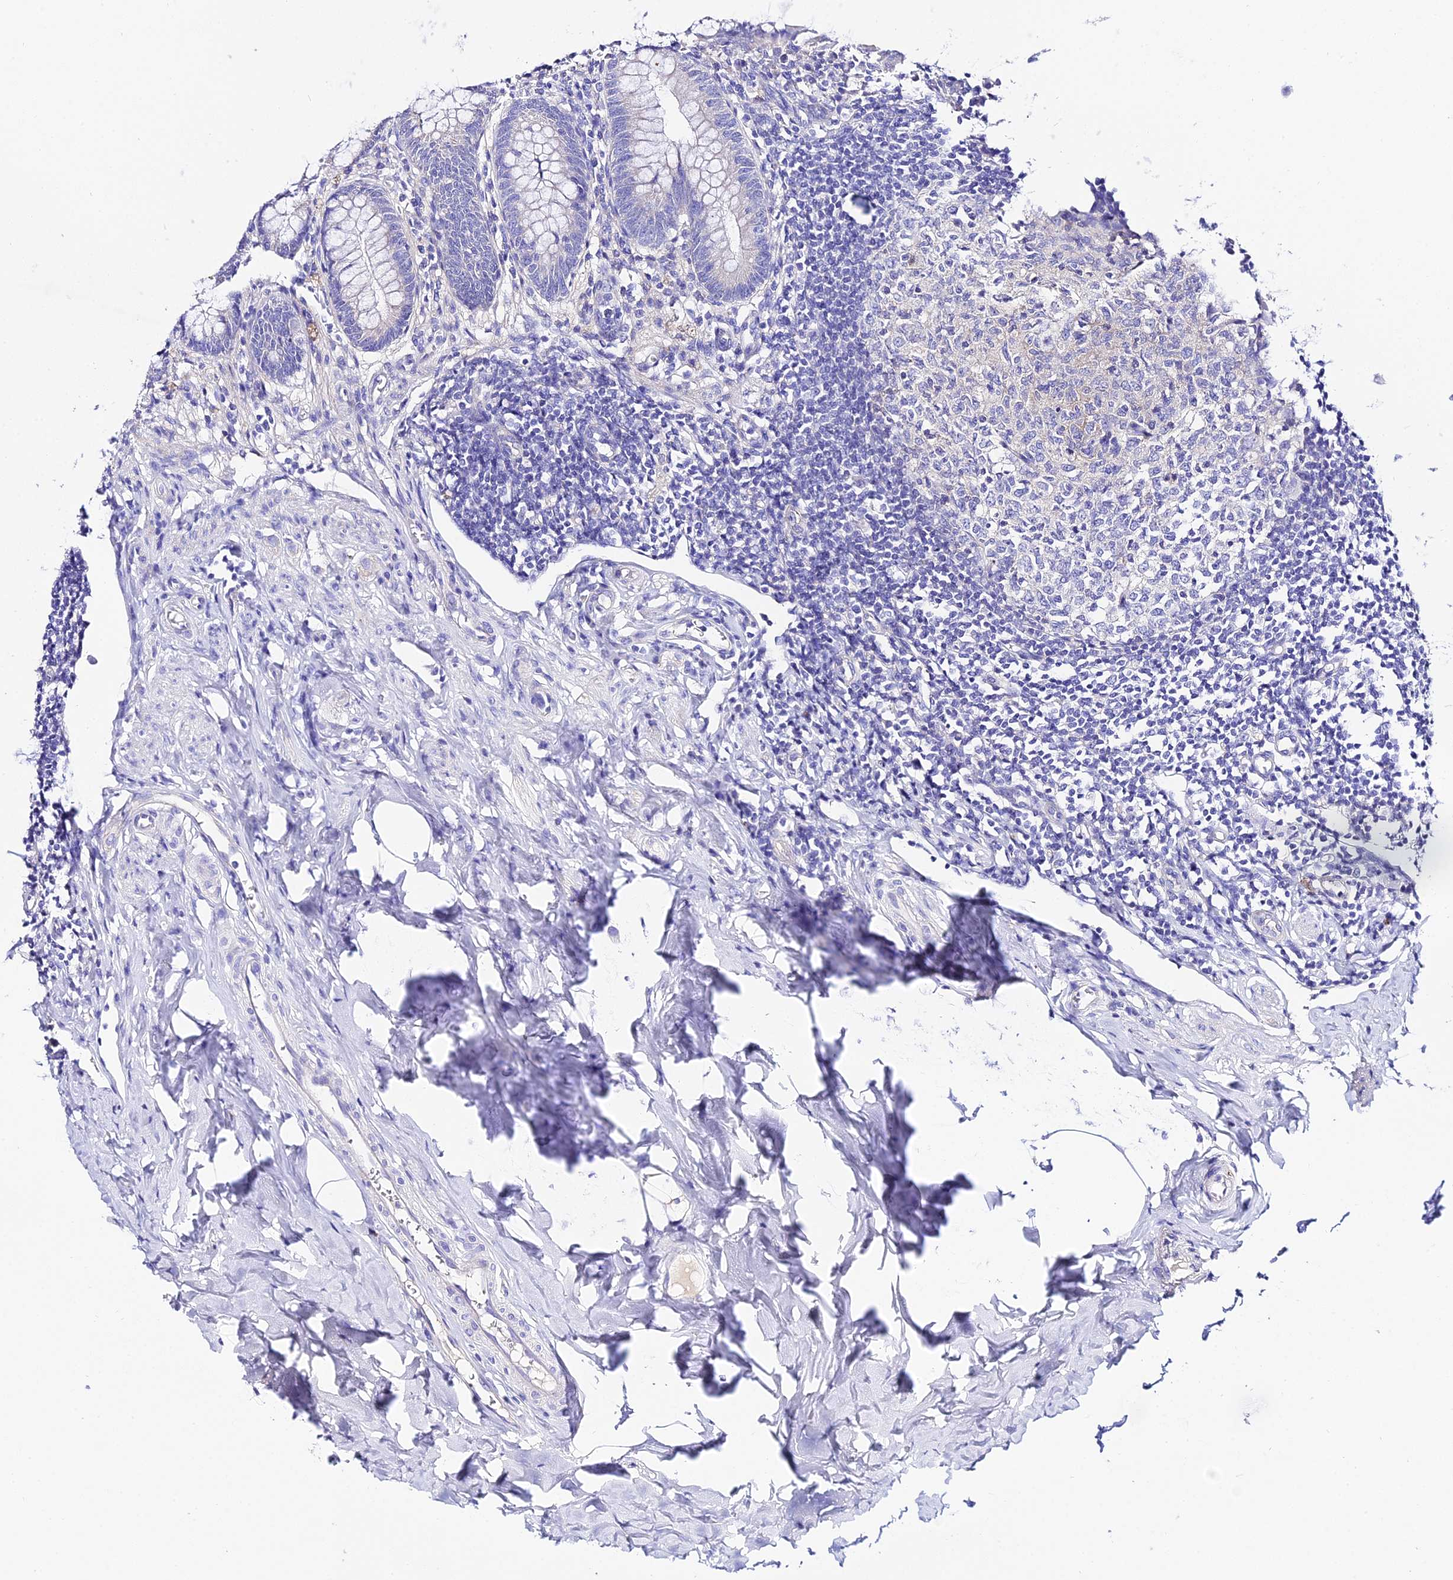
{"staining": {"intensity": "negative", "quantity": "none", "location": "none"}, "tissue": "appendix", "cell_type": "Glandular cells", "image_type": "normal", "snomed": [{"axis": "morphology", "description": "Normal tissue, NOS"}, {"axis": "topography", "description": "Appendix"}], "caption": "The micrograph shows no significant staining in glandular cells of appendix.", "gene": "TMEM117", "patient": {"sex": "female", "age": 33}}